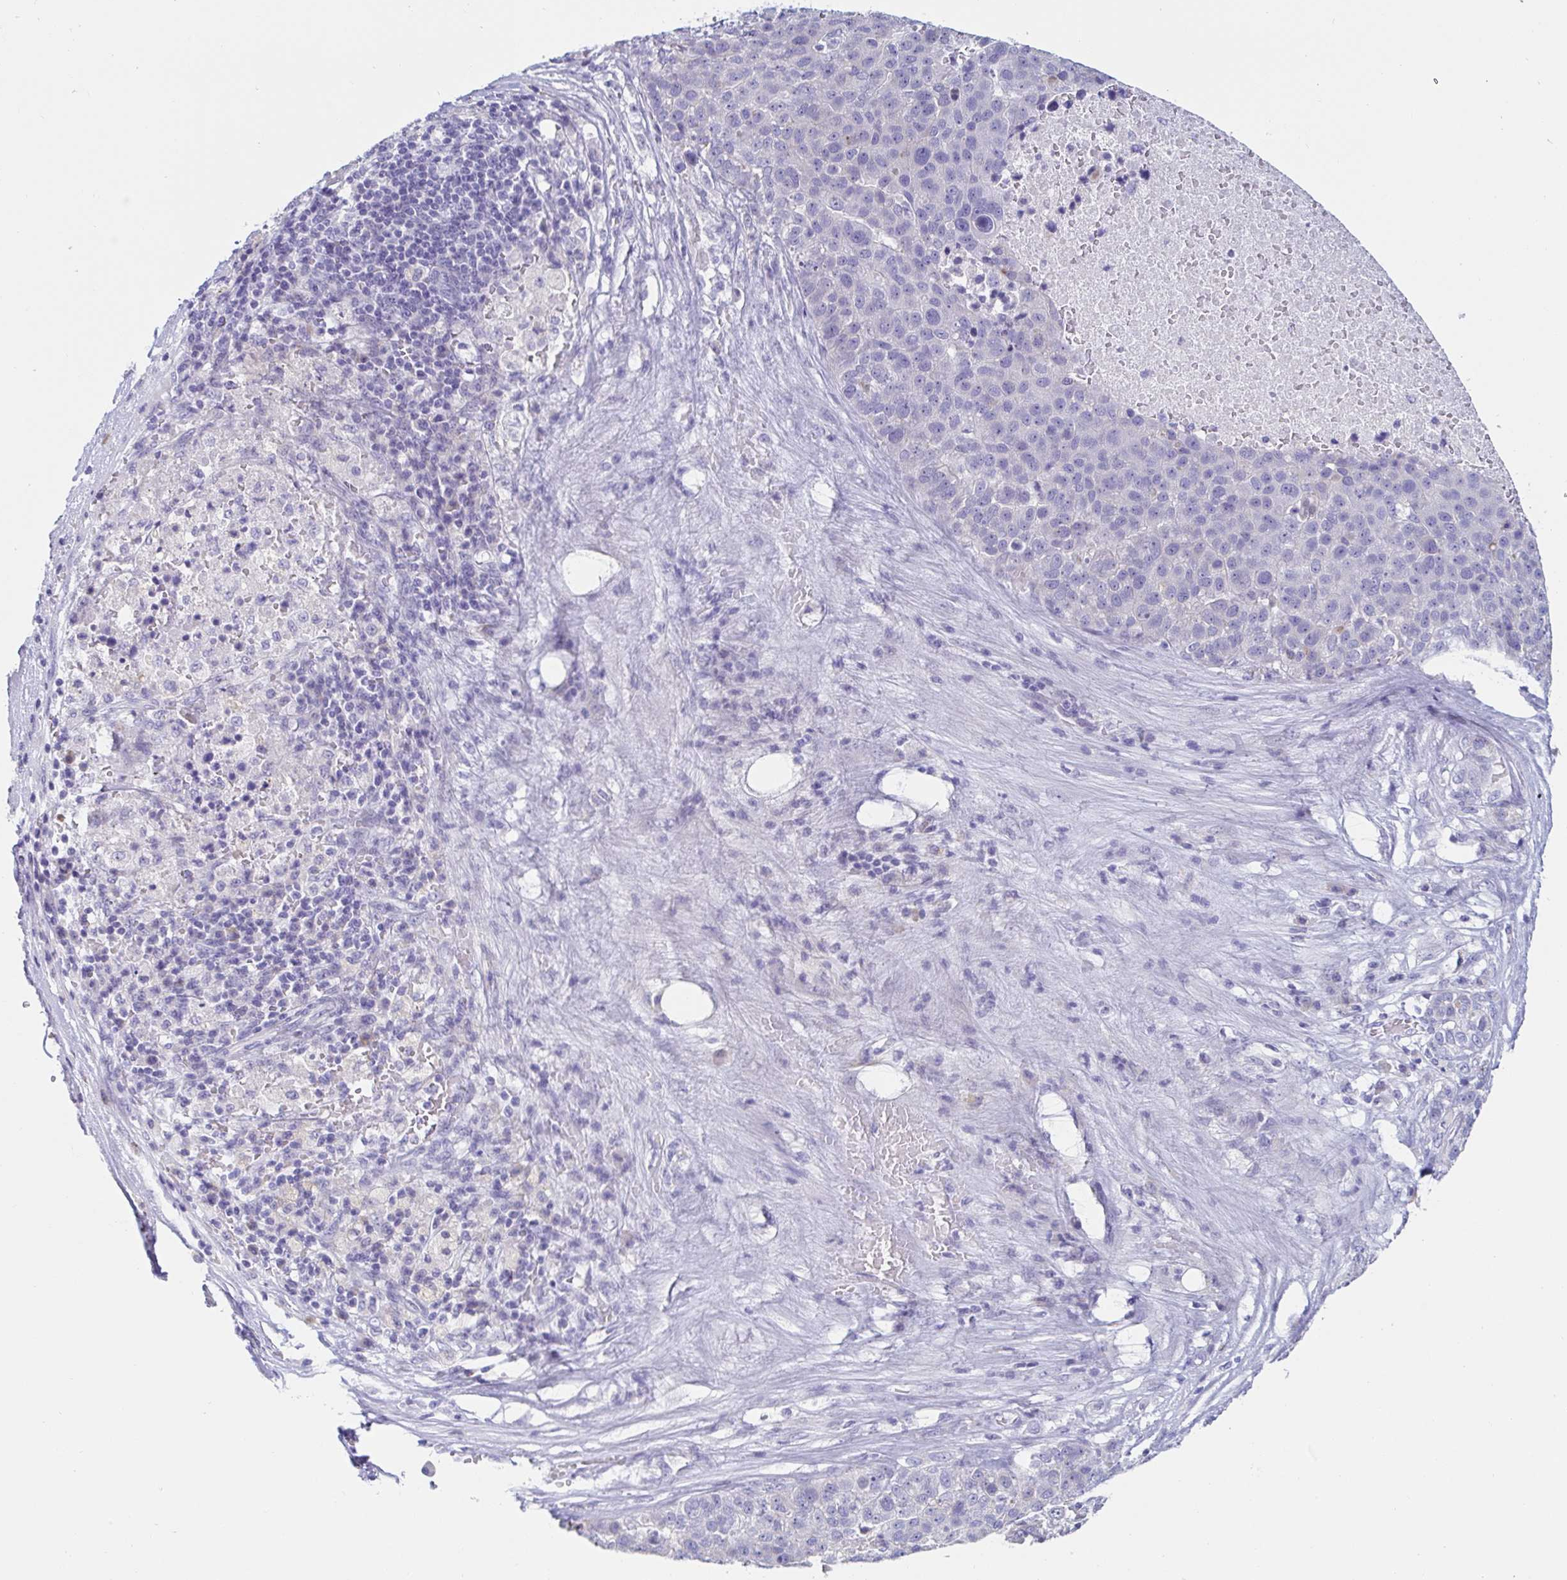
{"staining": {"intensity": "negative", "quantity": "none", "location": "none"}, "tissue": "pancreatic cancer", "cell_type": "Tumor cells", "image_type": "cancer", "snomed": [{"axis": "morphology", "description": "Adenocarcinoma, NOS"}, {"axis": "topography", "description": "Pancreas"}], "caption": "DAB (3,3'-diaminobenzidine) immunohistochemical staining of pancreatic adenocarcinoma demonstrates no significant staining in tumor cells. (DAB (3,3'-diaminobenzidine) immunohistochemistry, high magnification).", "gene": "C4orf17", "patient": {"sex": "female", "age": 61}}